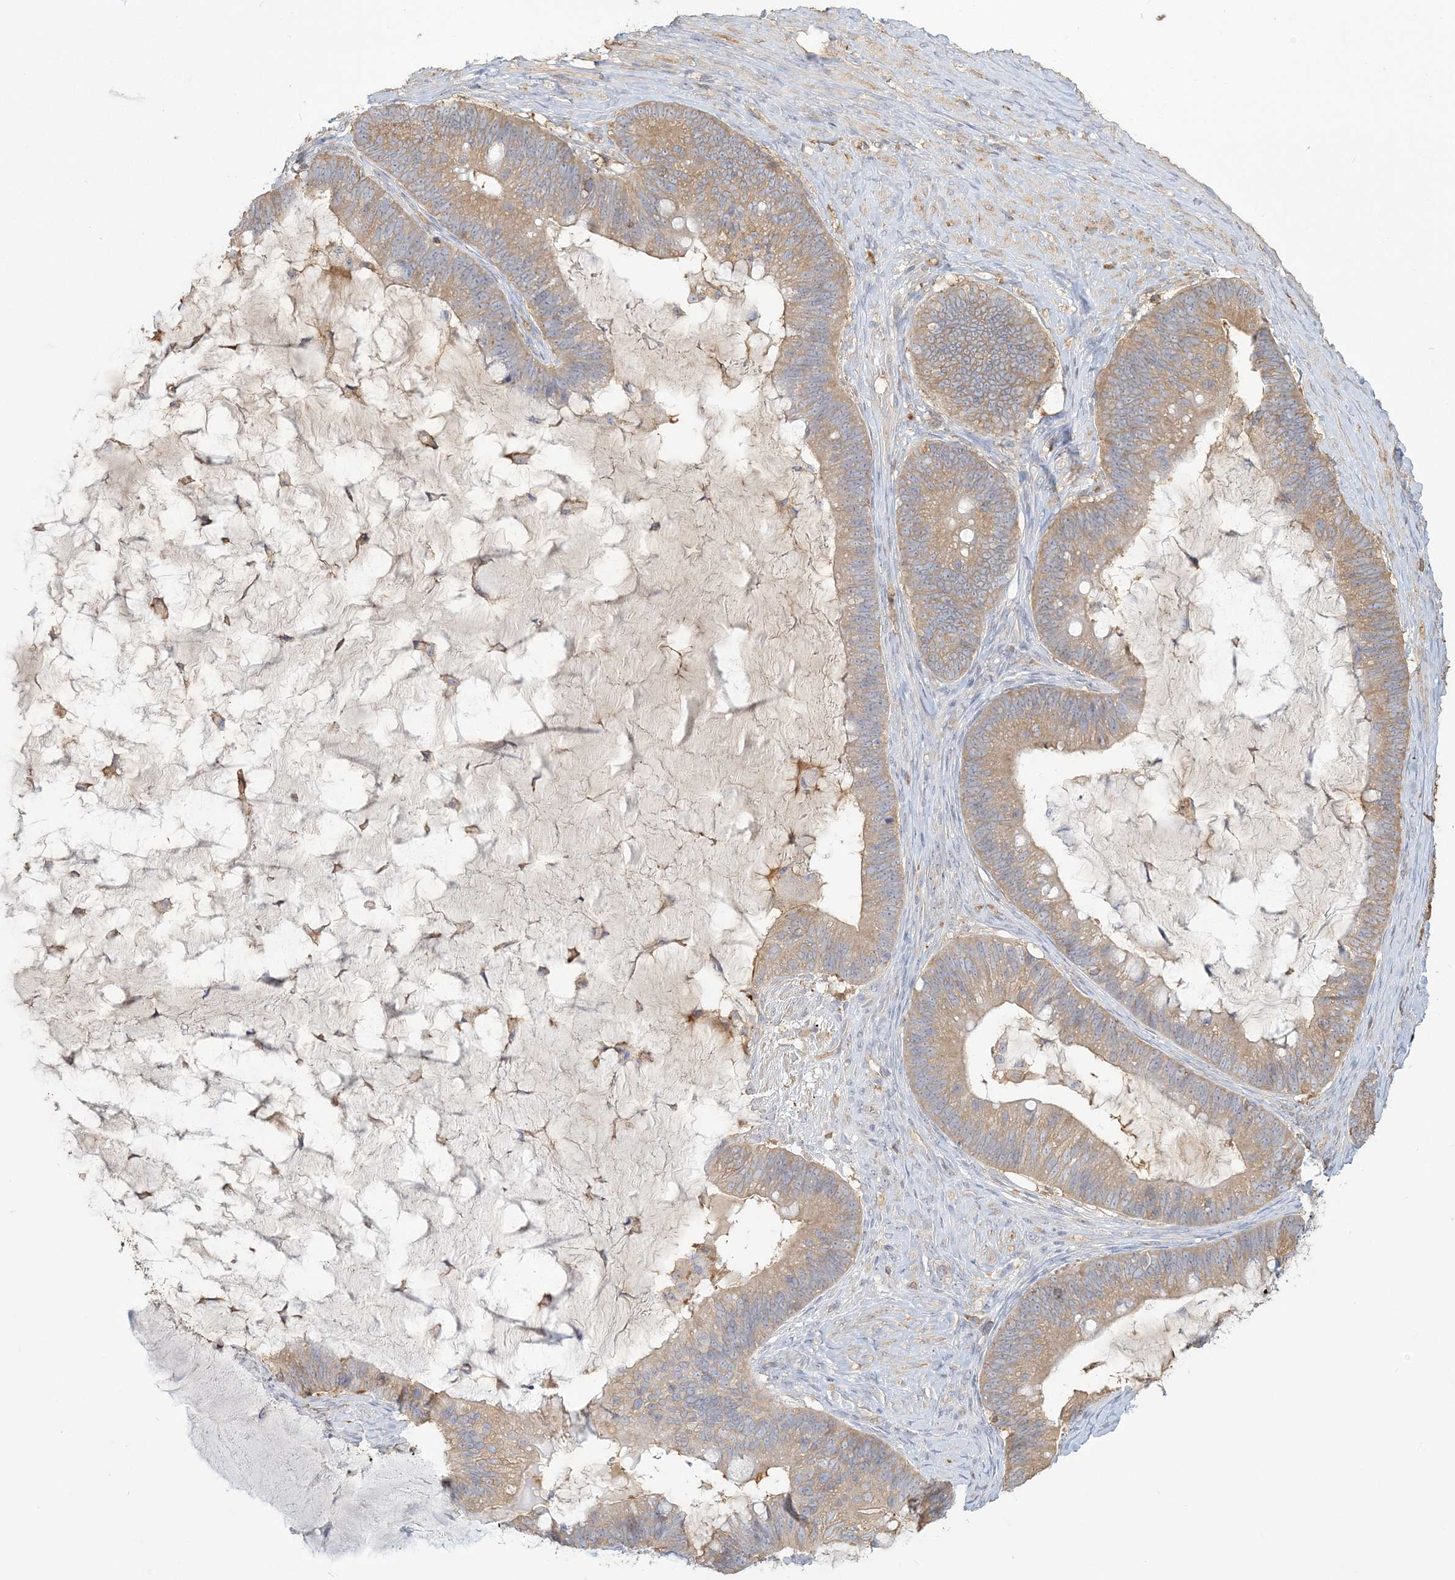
{"staining": {"intensity": "moderate", "quantity": ">75%", "location": "cytoplasmic/membranous"}, "tissue": "ovarian cancer", "cell_type": "Tumor cells", "image_type": "cancer", "snomed": [{"axis": "morphology", "description": "Cystadenocarcinoma, mucinous, NOS"}, {"axis": "topography", "description": "Ovary"}], "caption": "High-magnification brightfield microscopy of ovarian cancer (mucinous cystadenocarcinoma) stained with DAB (3,3'-diaminobenzidine) (brown) and counterstained with hematoxylin (blue). tumor cells exhibit moderate cytoplasmic/membranous staining is appreciated in about>75% of cells.", "gene": "ANKS1A", "patient": {"sex": "female", "age": 61}}